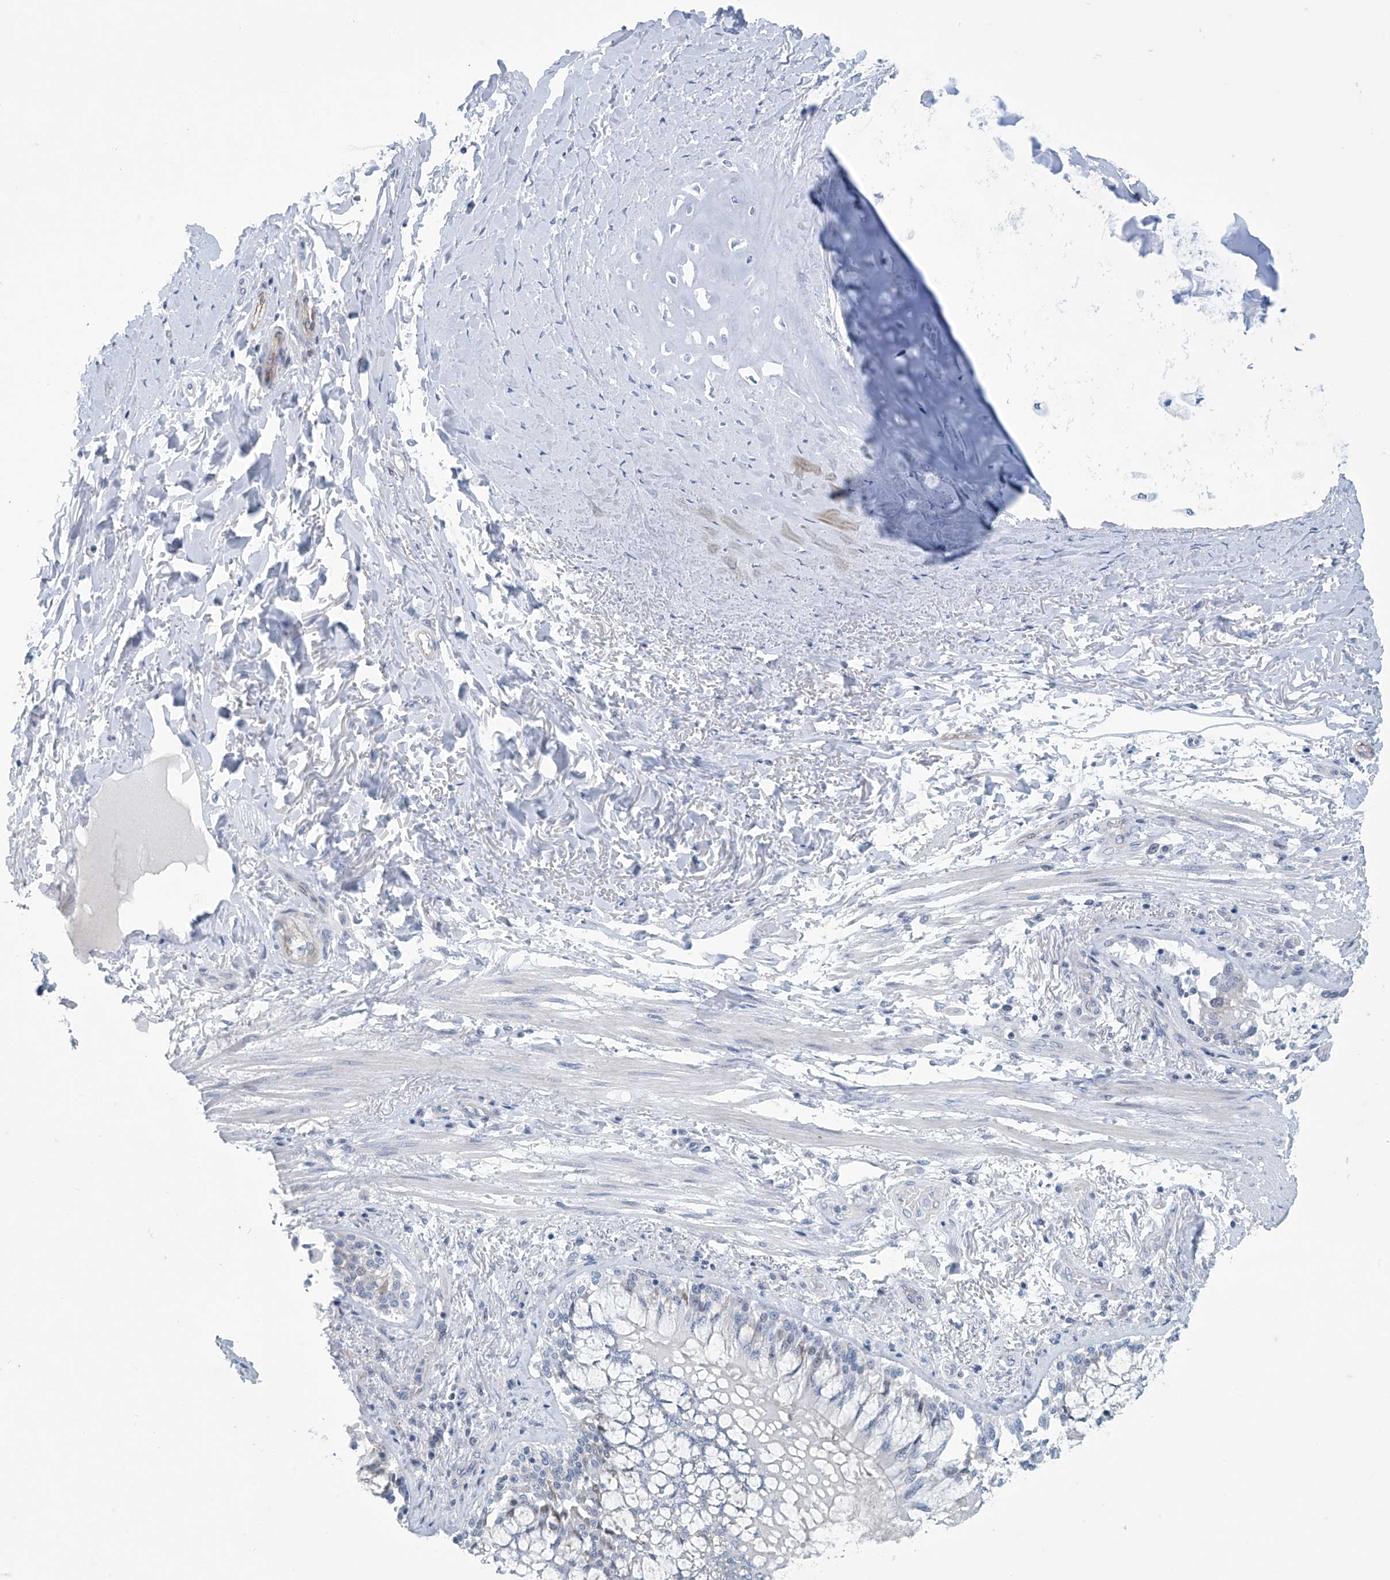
{"staining": {"intensity": "negative", "quantity": "none", "location": "none"}, "tissue": "adipose tissue", "cell_type": "Adipocytes", "image_type": "normal", "snomed": [{"axis": "morphology", "description": "Normal tissue, NOS"}, {"axis": "topography", "description": "Cartilage tissue"}, {"axis": "topography", "description": "Bronchus"}, {"axis": "topography", "description": "Lung"}, {"axis": "topography", "description": "Peripheral nerve tissue"}], "caption": "High power microscopy image of an immunohistochemistry (IHC) image of unremarkable adipose tissue, revealing no significant positivity in adipocytes.", "gene": "SLC35A5", "patient": {"sex": "female", "age": 49}}